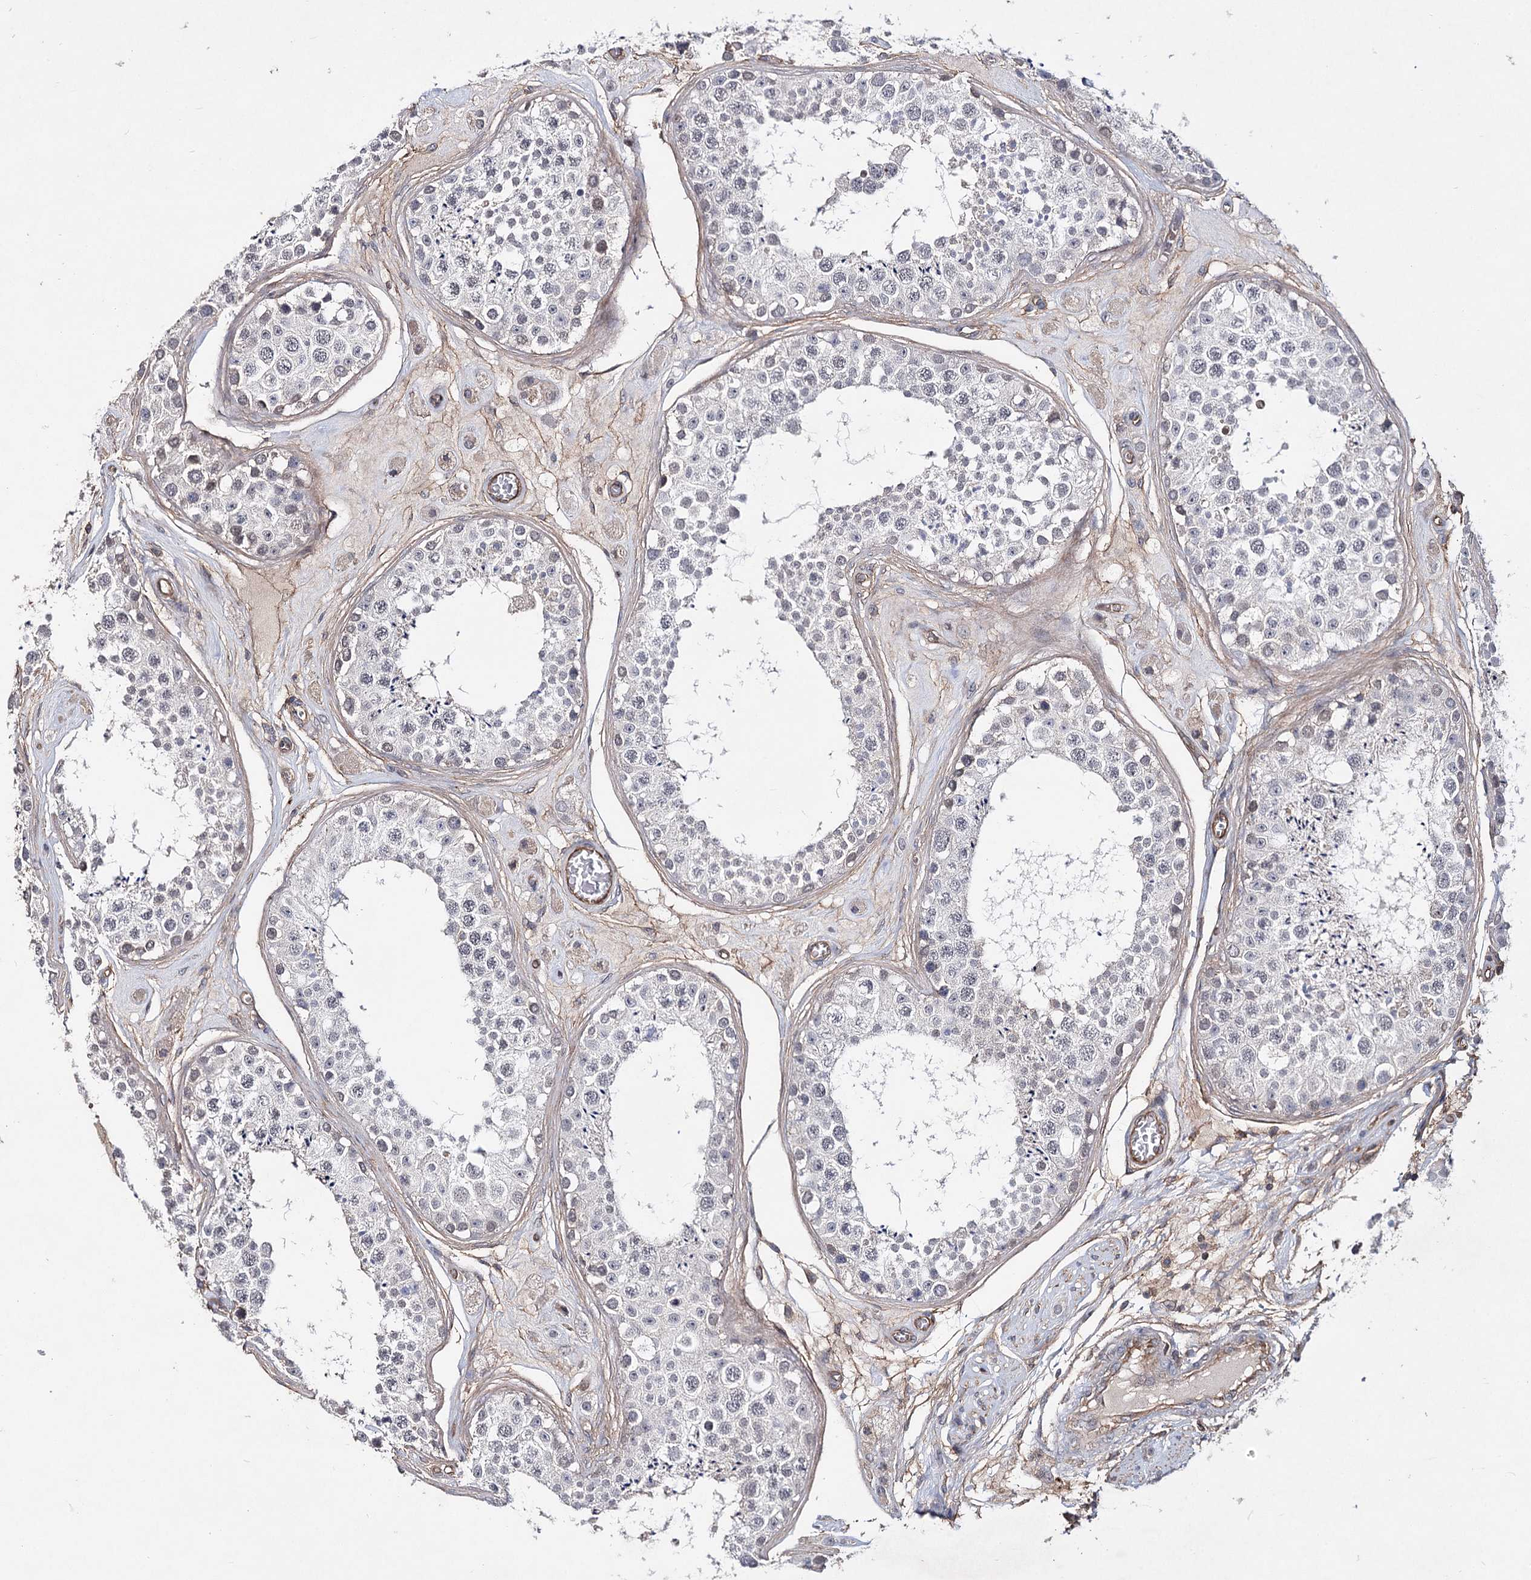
{"staining": {"intensity": "negative", "quantity": "none", "location": "none"}, "tissue": "testis", "cell_type": "Cells in seminiferous ducts", "image_type": "normal", "snomed": [{"axis": "morphology", "description": "Normal tissue, NOS"}, {"axis": "topography", "description": "Testis"}], "caption": "Testis stained for a protein using immunohistochemistry (IHC) reveals no positivity cells in seminiferous ducts.", "gene": "TMEM218", "patient": {"sex": "male", "age": 25}}